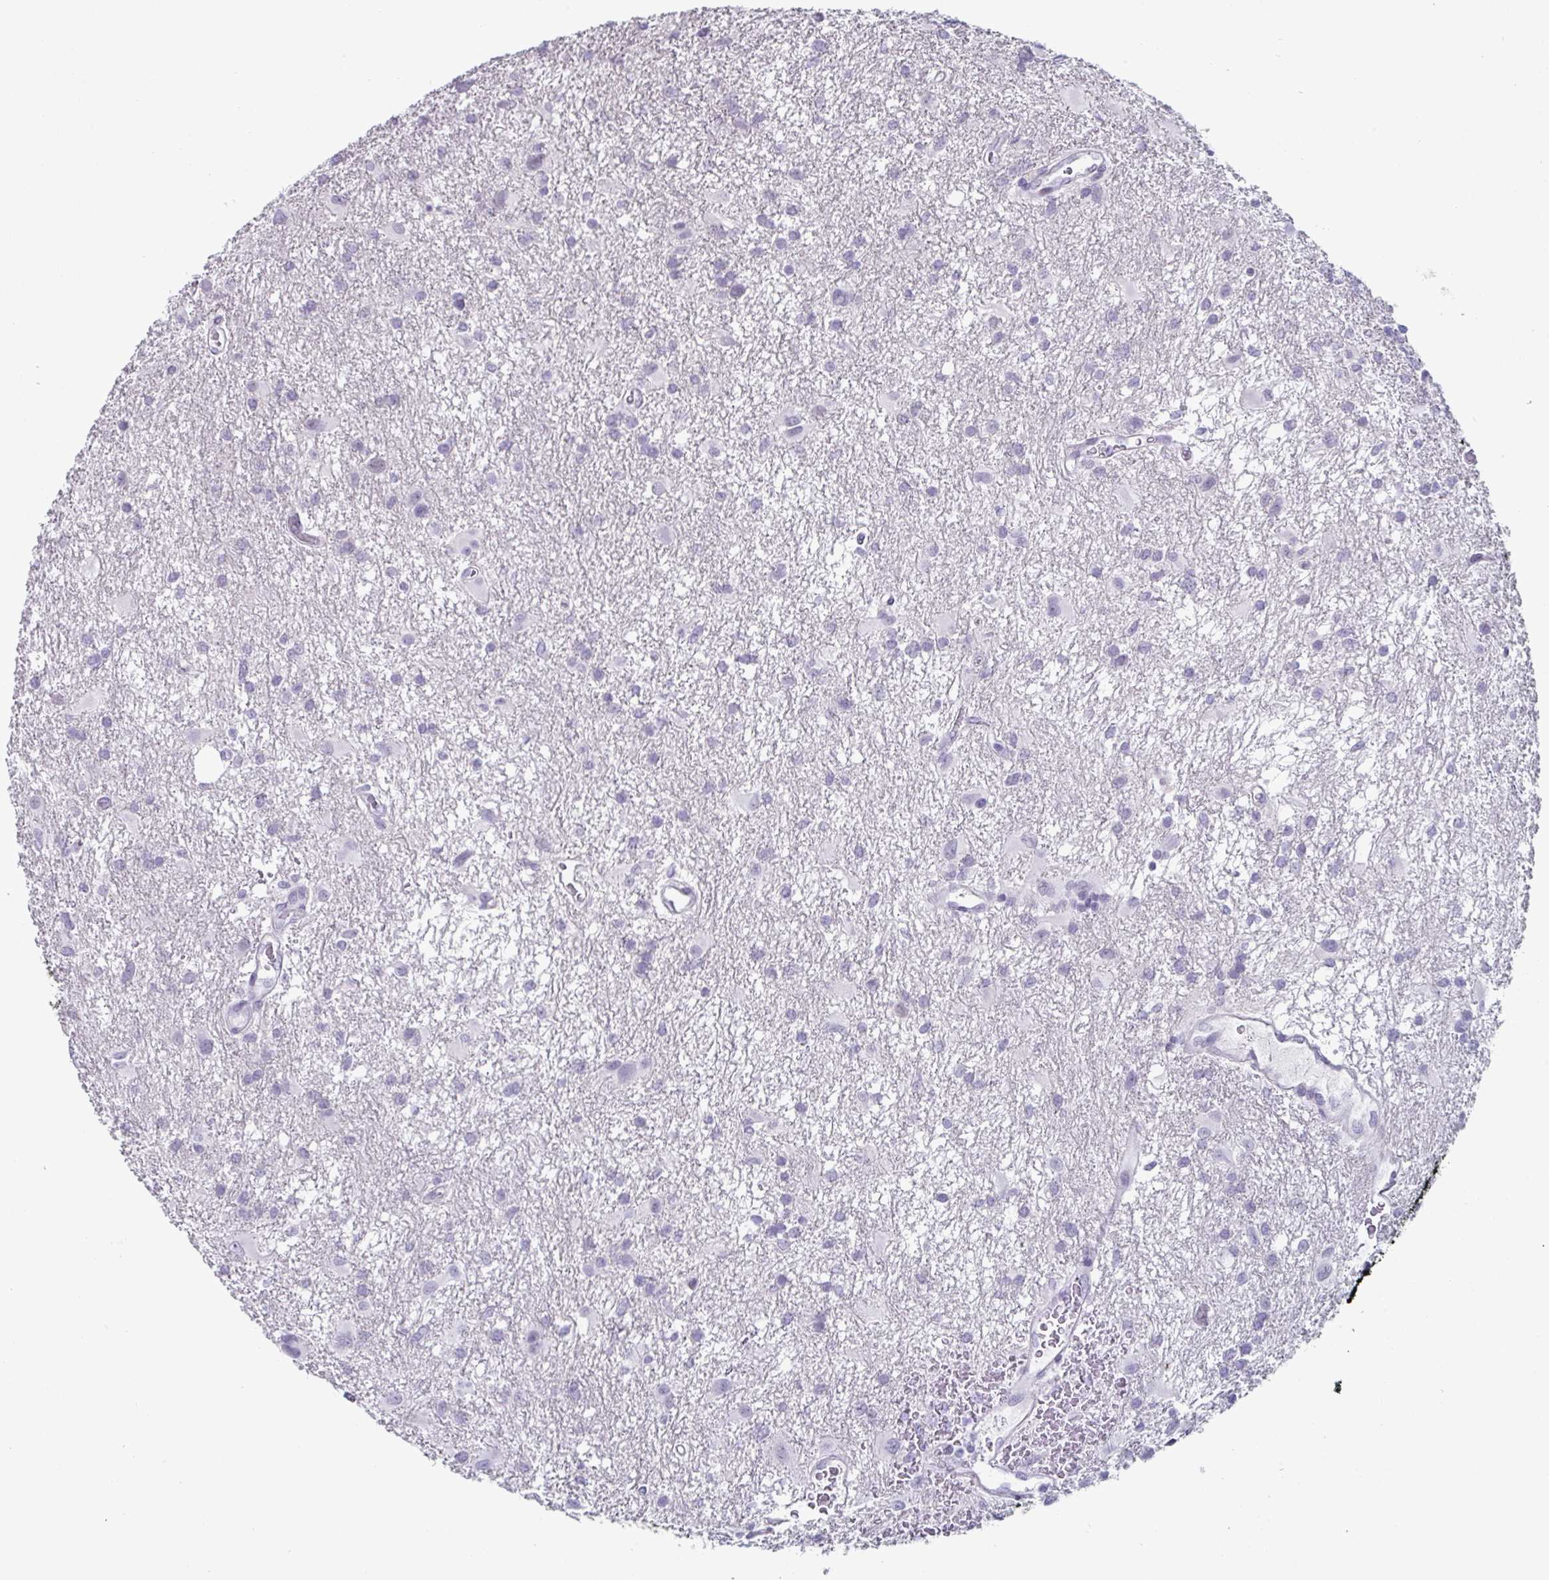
{"staining": {"intensity": "negative", "quantity": "none", "location": "none"}, "tissue": "glioma", "cell_type": "Tumor cells", "image_type": "cancer", "snomed": [{"axis": "morphology", "description": "Glioma, malignant, High grade"}, {"axis": "topography", "description": "Brain"}], "caption": "Glioma stained for a protein using immunohistochemistry (IHC) shows no positivity tumor cells.", "gene": "VSIG10L", "patient": {"sex": "male", "age": 53}}